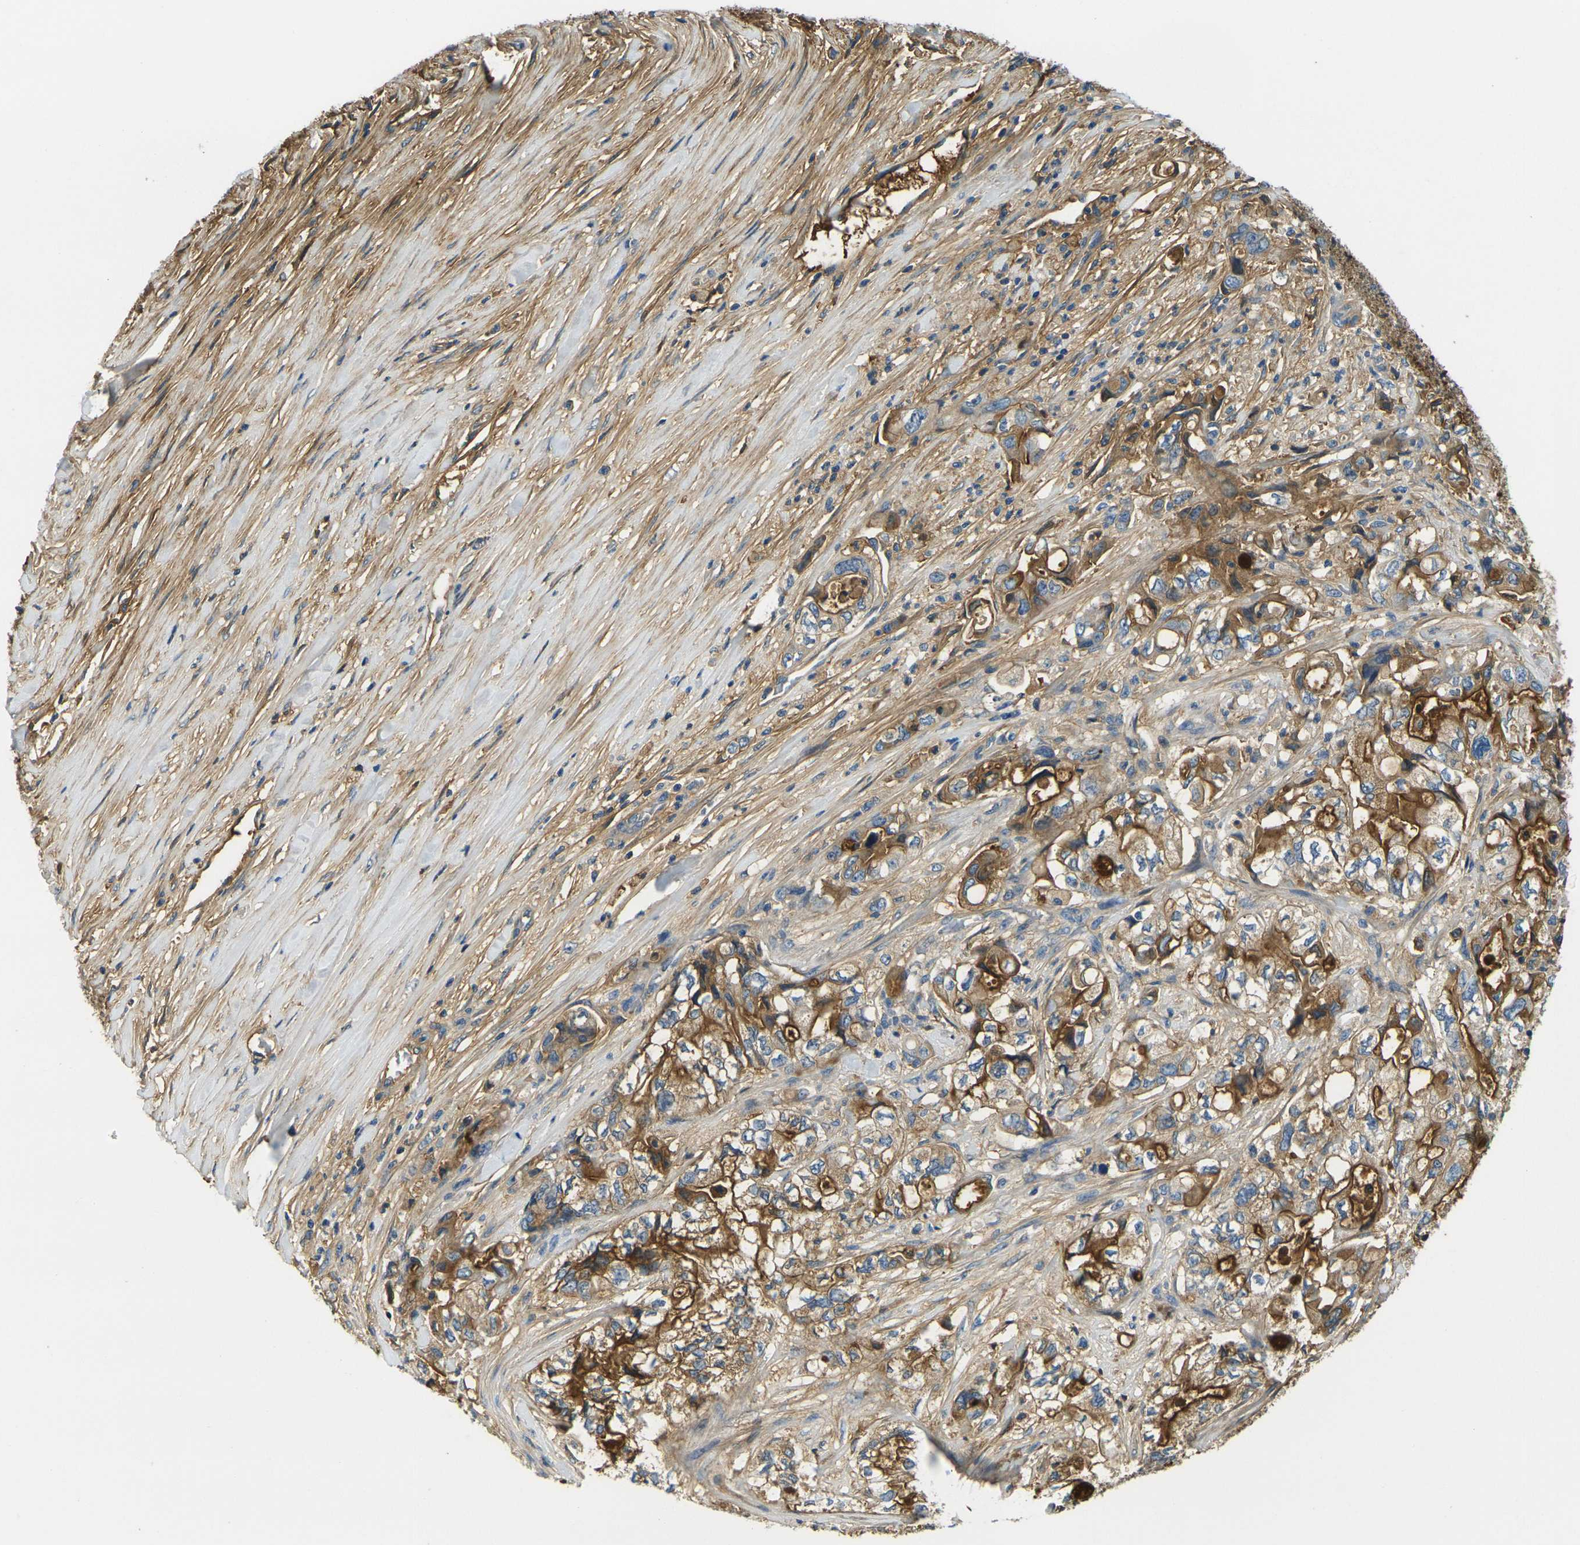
{"staining": {"intensity": "strong", "quantity": ">75%", "location": "cytoplasmic/membranous"}, "tissue": "pancreatic cancer", "cell_type": "Tumor cells", "image_type": "cancer", "snomed": [{"axis": "morphology", "description": "Adenocarcinoma, NOS"}, {"axis": "topography", "description": "Pancreas"}], "caption": "Immunohistochemistry (DAB (3,3'-diaminobenzidine)) staining of pancreatic adenocarcinoma displays strong cytoplasmic/membranous protein staining in approximately >75% of tumor cells. (Stains: DAB in brown, nuclei in blue, Microscopy: brightfield microscopy at high magnification).", "gene": "PLCD1", "patient": {"sex": "male", "age": 79}}